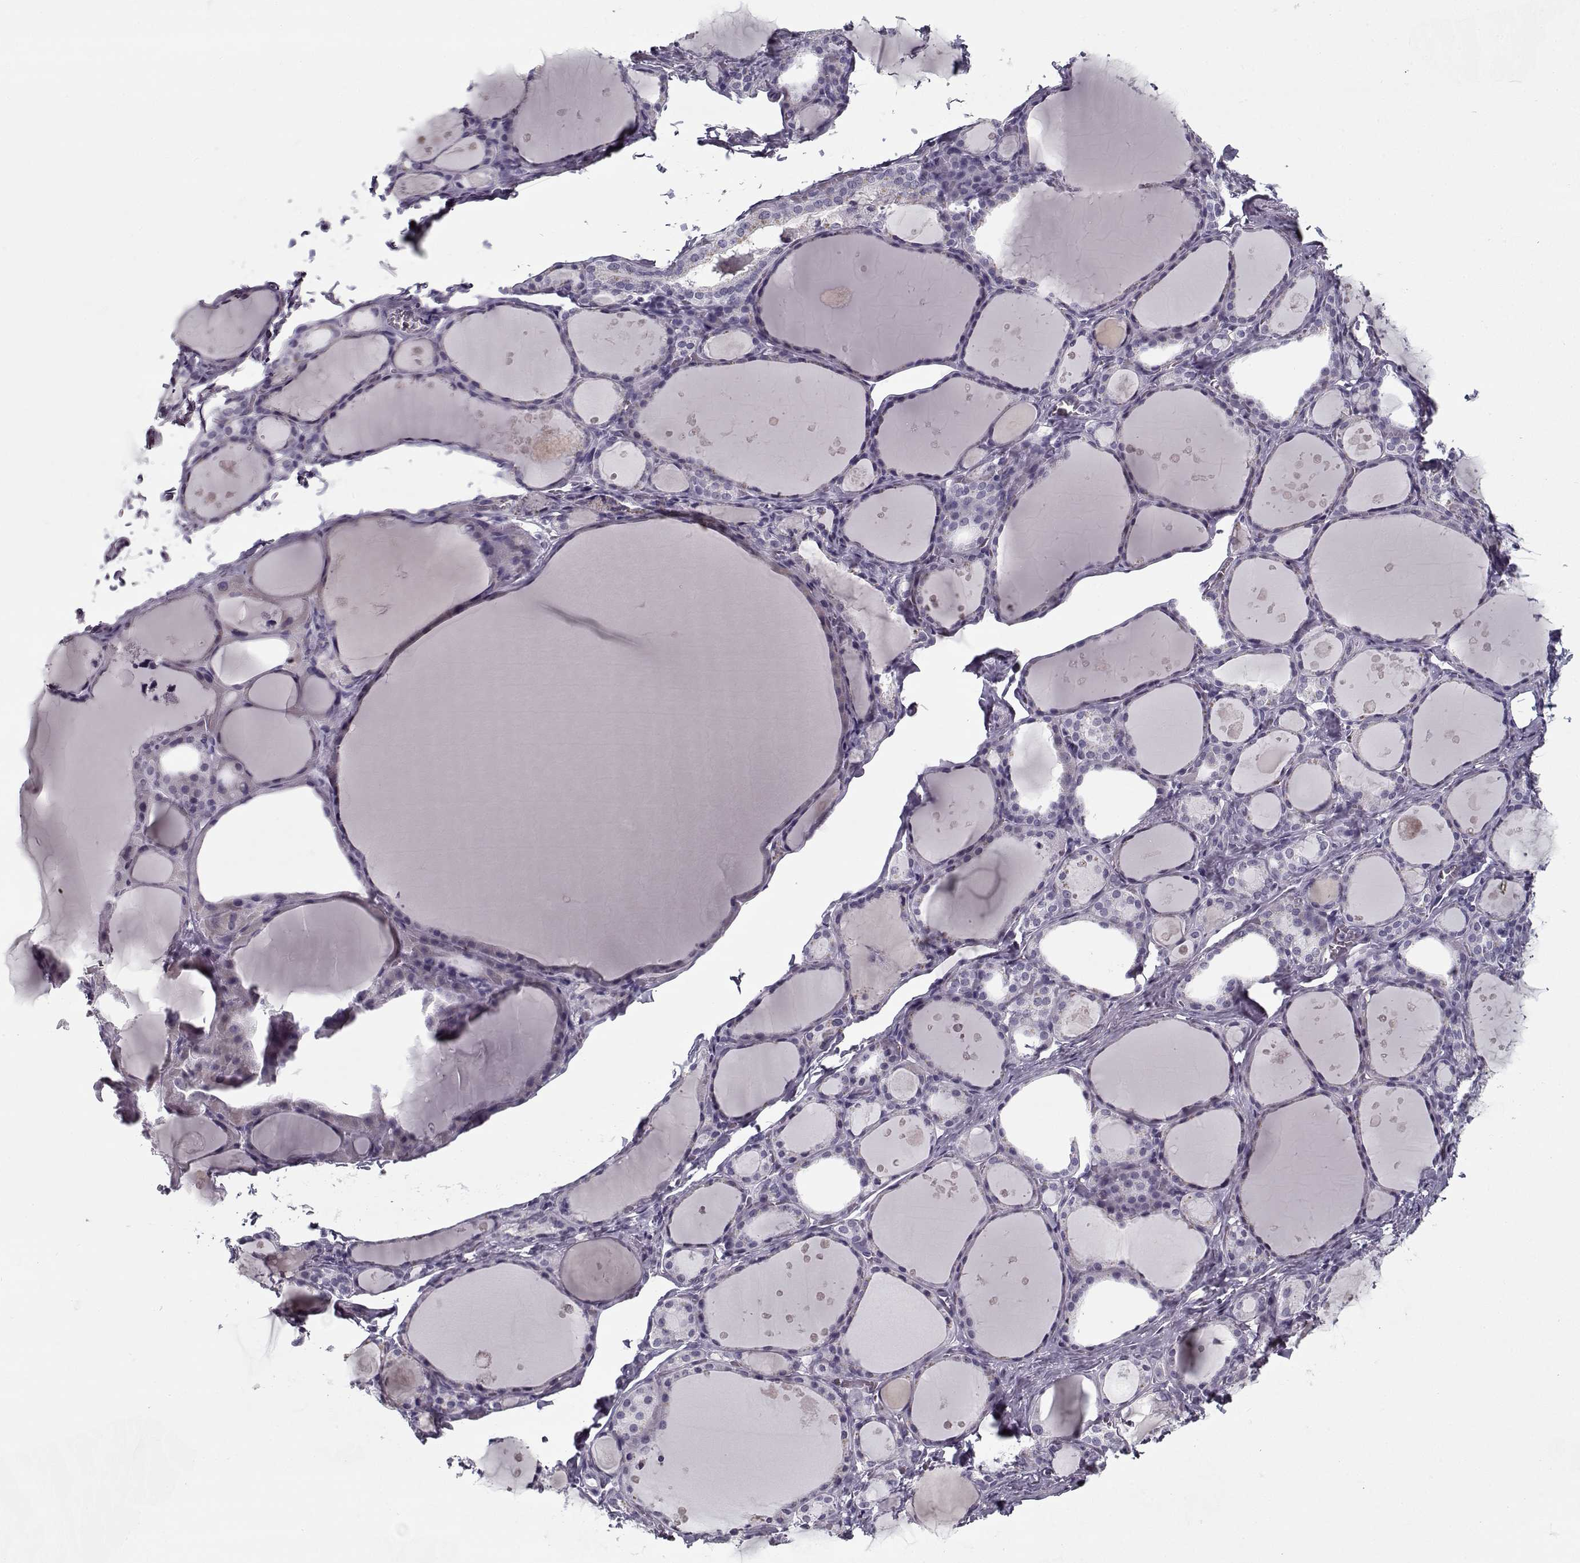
{"staining": {"intensity": "negative", "quantity": "none", "location": "none"}, "tissue": "thyroid gland", "cell_type": "Glandular cells", "image_type": "normal", "snomed": [{"axis": "morphology", "description": "Normal tissue, NOS"}, {"axis": "topography", "description": "Thyroid gland"}], "caption": "Immunohistochemical staining of unremarkable thyroid gland shows no significant expression in glandular cells.", "gene": "SPACA9", "patient": {"sex": "male", "age": 68}}